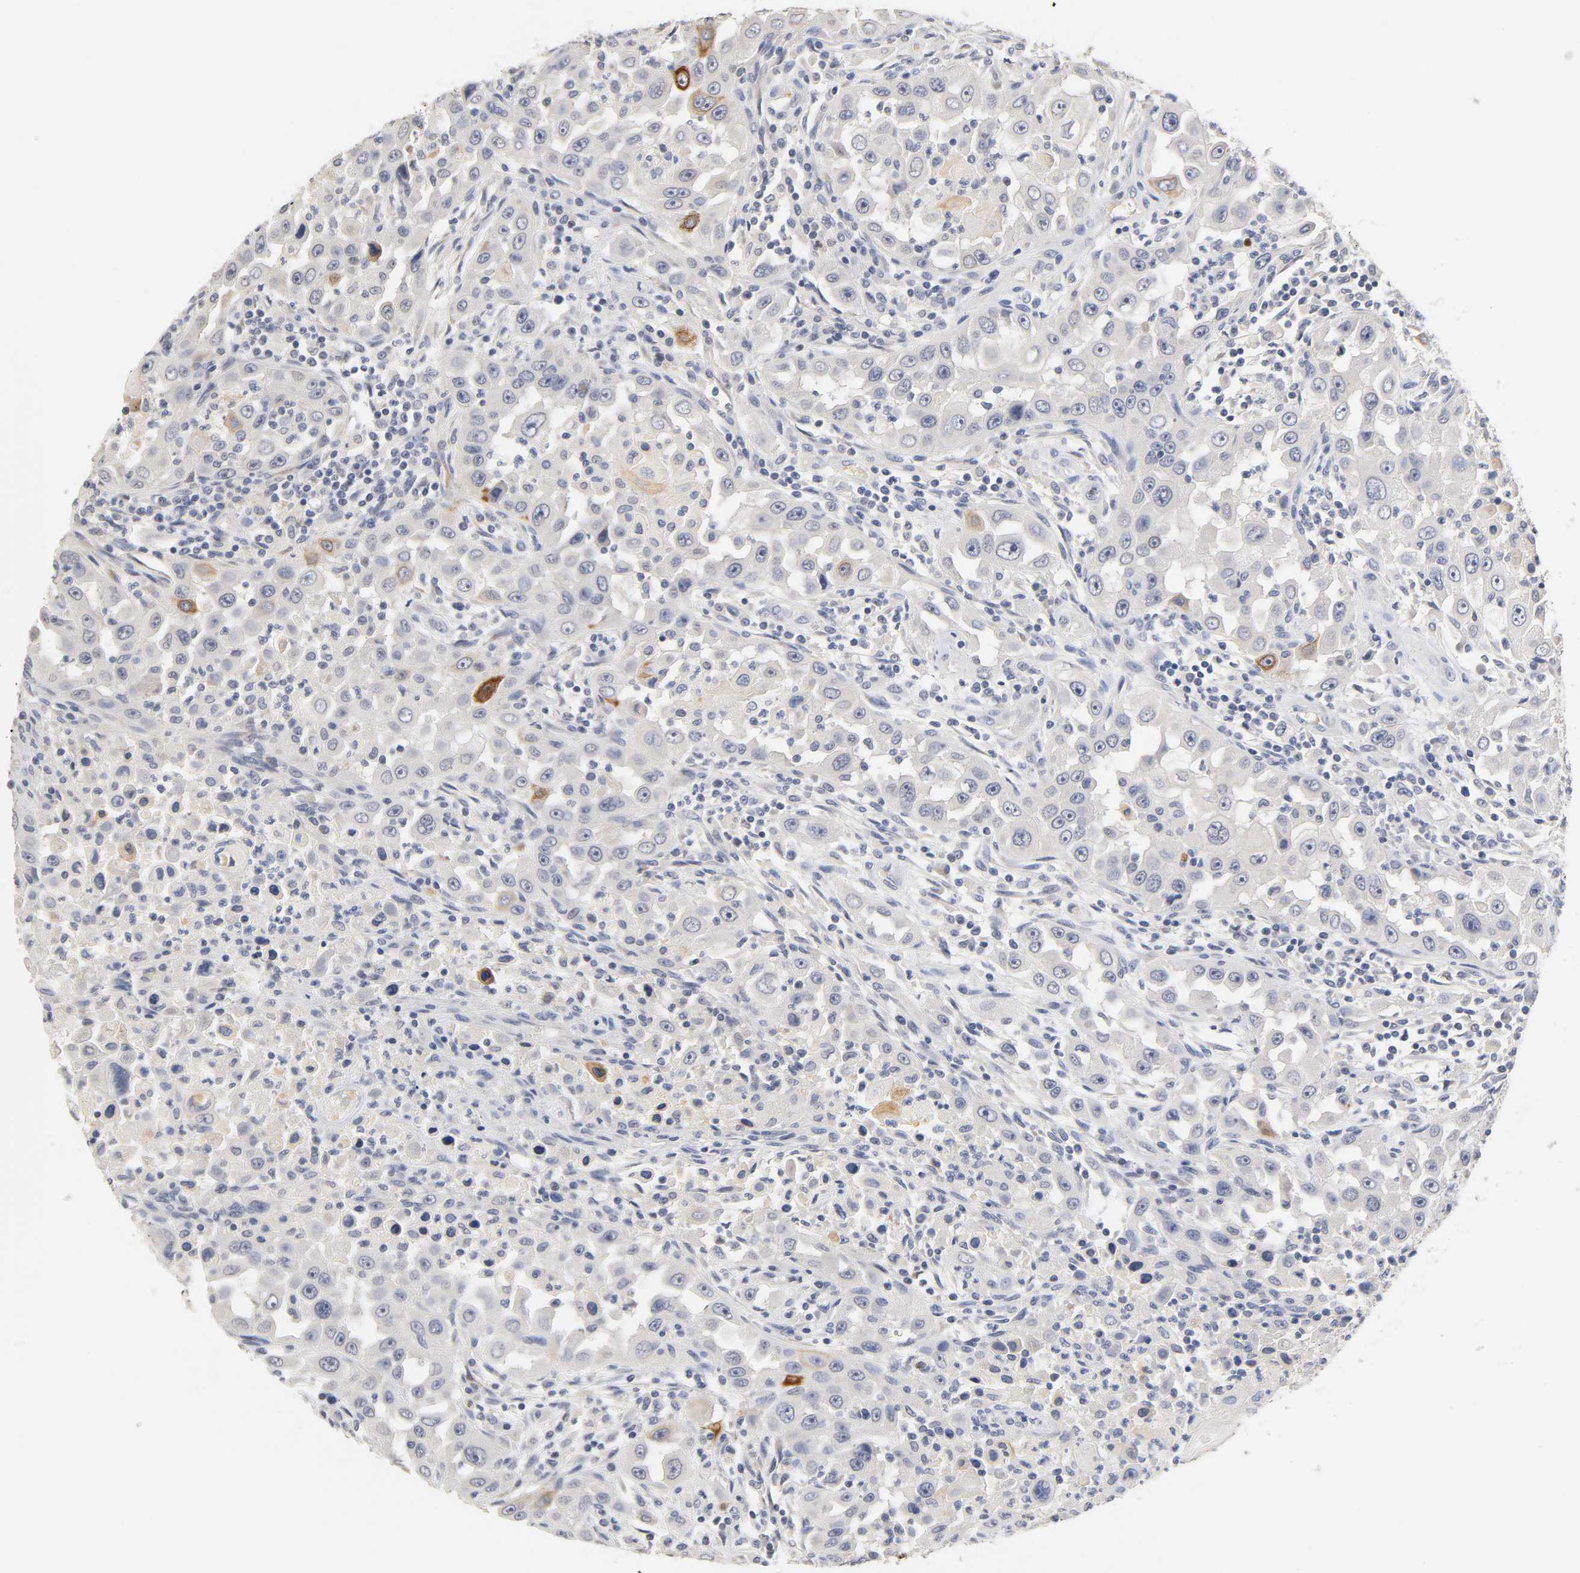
{"staining": {"intensity": "strong", "quantity": "<25%", "location": "cytoplasmic/membranous"}, "tissue": "head and neck cancer", "cell_type": "Tumor cells", "image_type": "cancer", "snomed": [{"axis": "morphology", "description": "Carcinoma, NOS"}, {"axis": "topography", "description": "Head-Neck"}], "caption": "Carcinoma (head and neck) stained with a brown dye exhibits strong cytoplasmic/membranous positive expression in approximately <25% of tumor cells.", "gene": "OVOL1", "patient": {"sex": "male", "age": 87}}